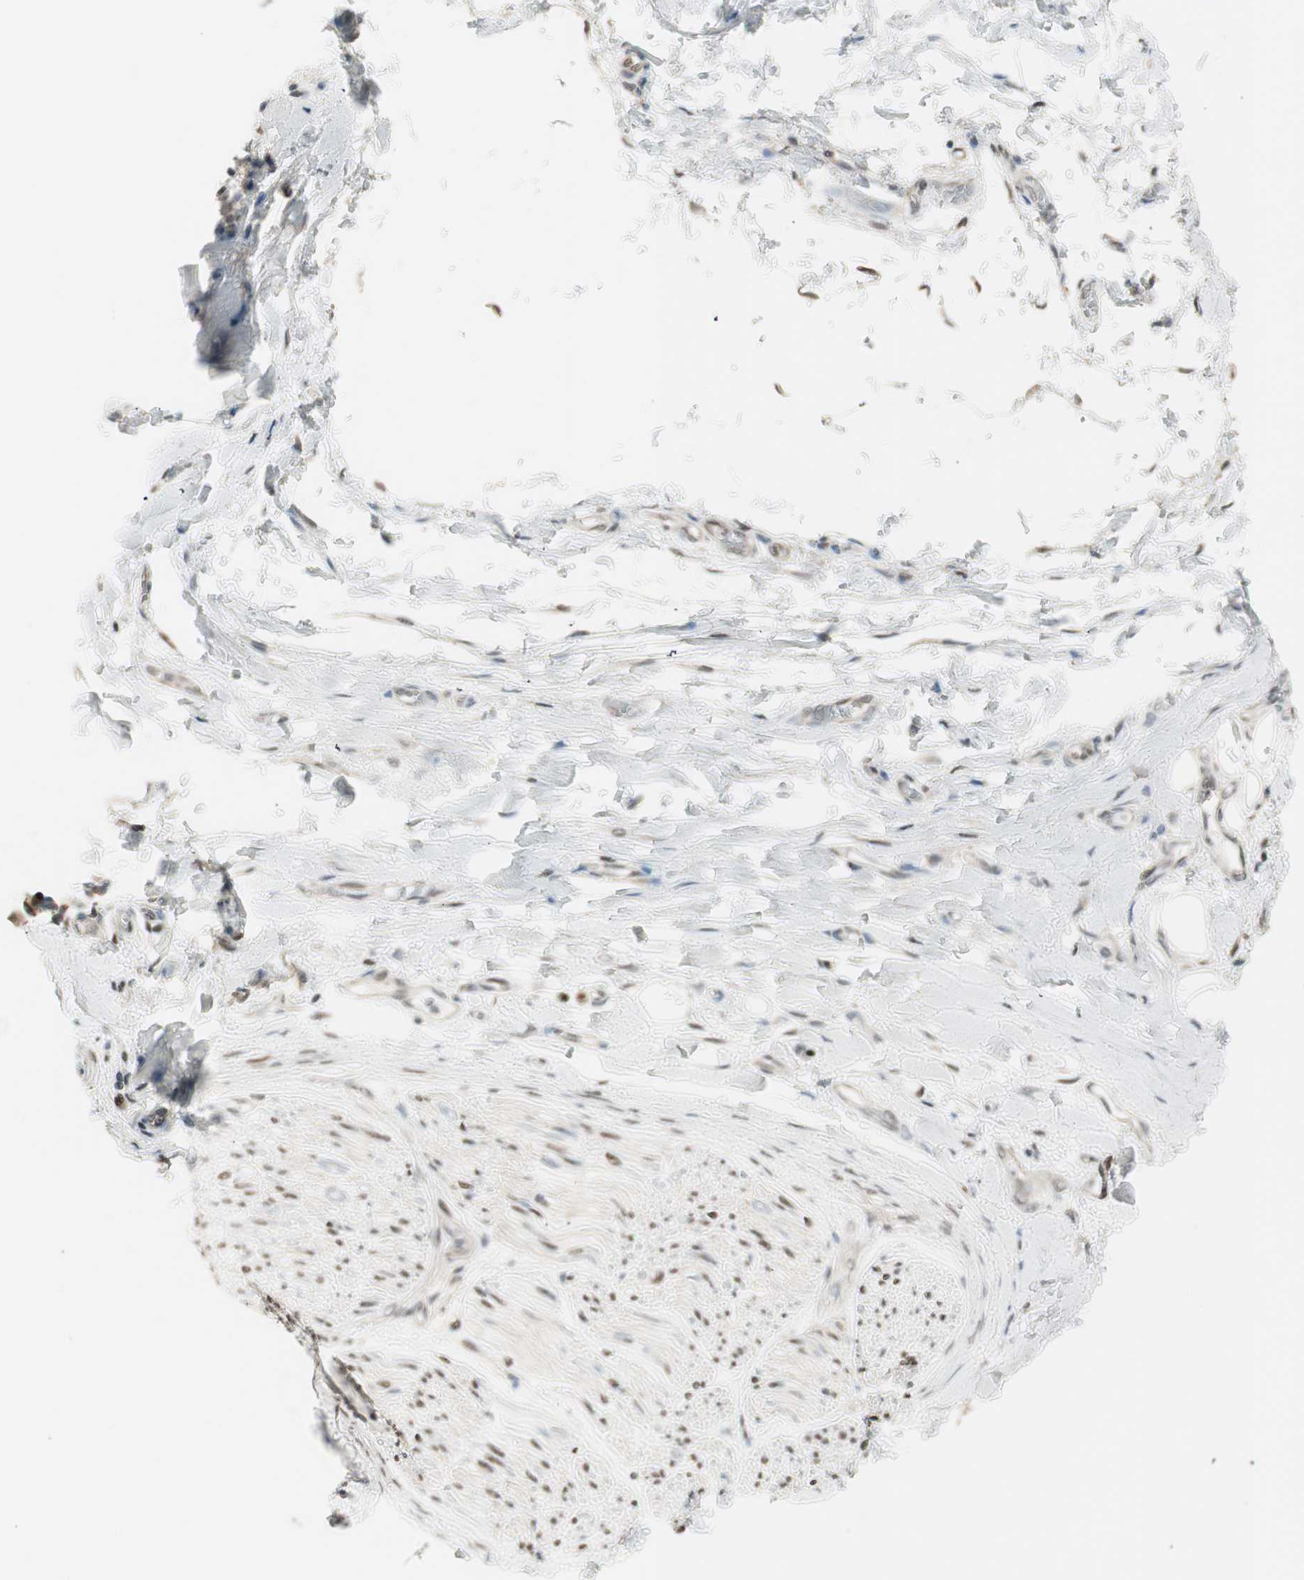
{"staining": {"intensity": "moderate", "quantity": "25%-75%", "location": "cytoplasmic/membranous,nuclear"}, "tissue": "soft tissue", "cell_type": "Chondrocytes", "image_type": "normal", "snomed": [{"axis": "morphology", "description": "Normal tissue, NOS"}, {"axis": "morphology", "description": "Adenocarcinoma, NOS"}, {"axis": "topography", "description": "Esophagus"}], "caption": "Protein analysis of benign soft tissue displays moderate cytoplasmic/membranous,nuclear positivity in approximately 25%-75% of chondrocytes. The staining is performed using DAB (3,3'-diaminobenzidine) brown chromogen to label protein expression. The nuclei are counter-stained blue using hematoxylin.", "gene": "LONP2", "patient": {"sex": "male", "age": 62}}